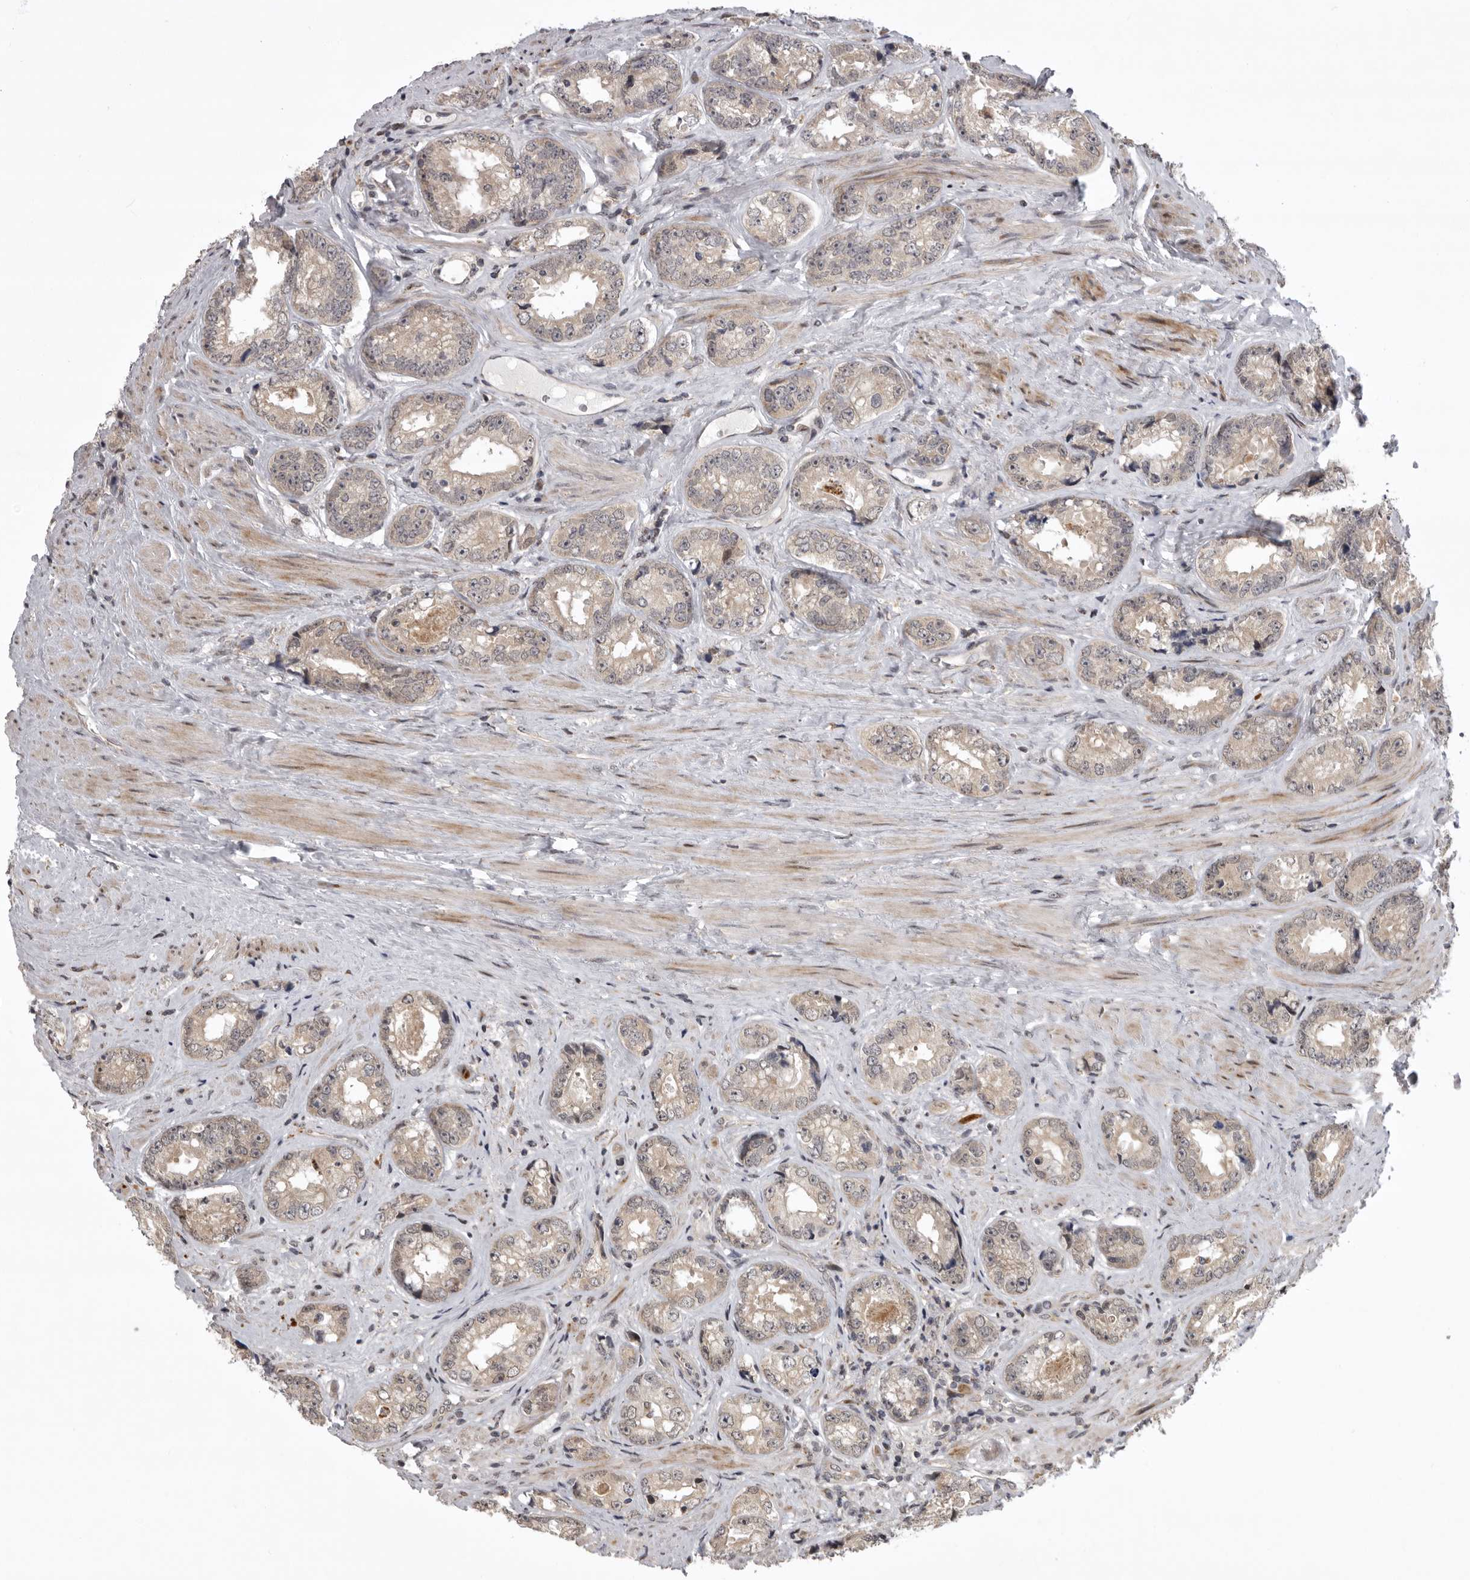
{"staining": {"intensity": "weak", "quantity": "<25%", "location": "cytoplasmic/membranous"}, "tissue": "prostate cancer", "cell_type": "Tumor cells", "image_type": "cancer", "snomed": [{"axis": "morphology", "description": "Adenocarcinoma, High grade"}, {"axis": "topography", "description": "Prostate"}], "caption": "The image demonstrates no significant positivity in tumor cells of prostate cancer.", "gene": "C1orf109", "patient": {"sex": "male", "age": 61}}